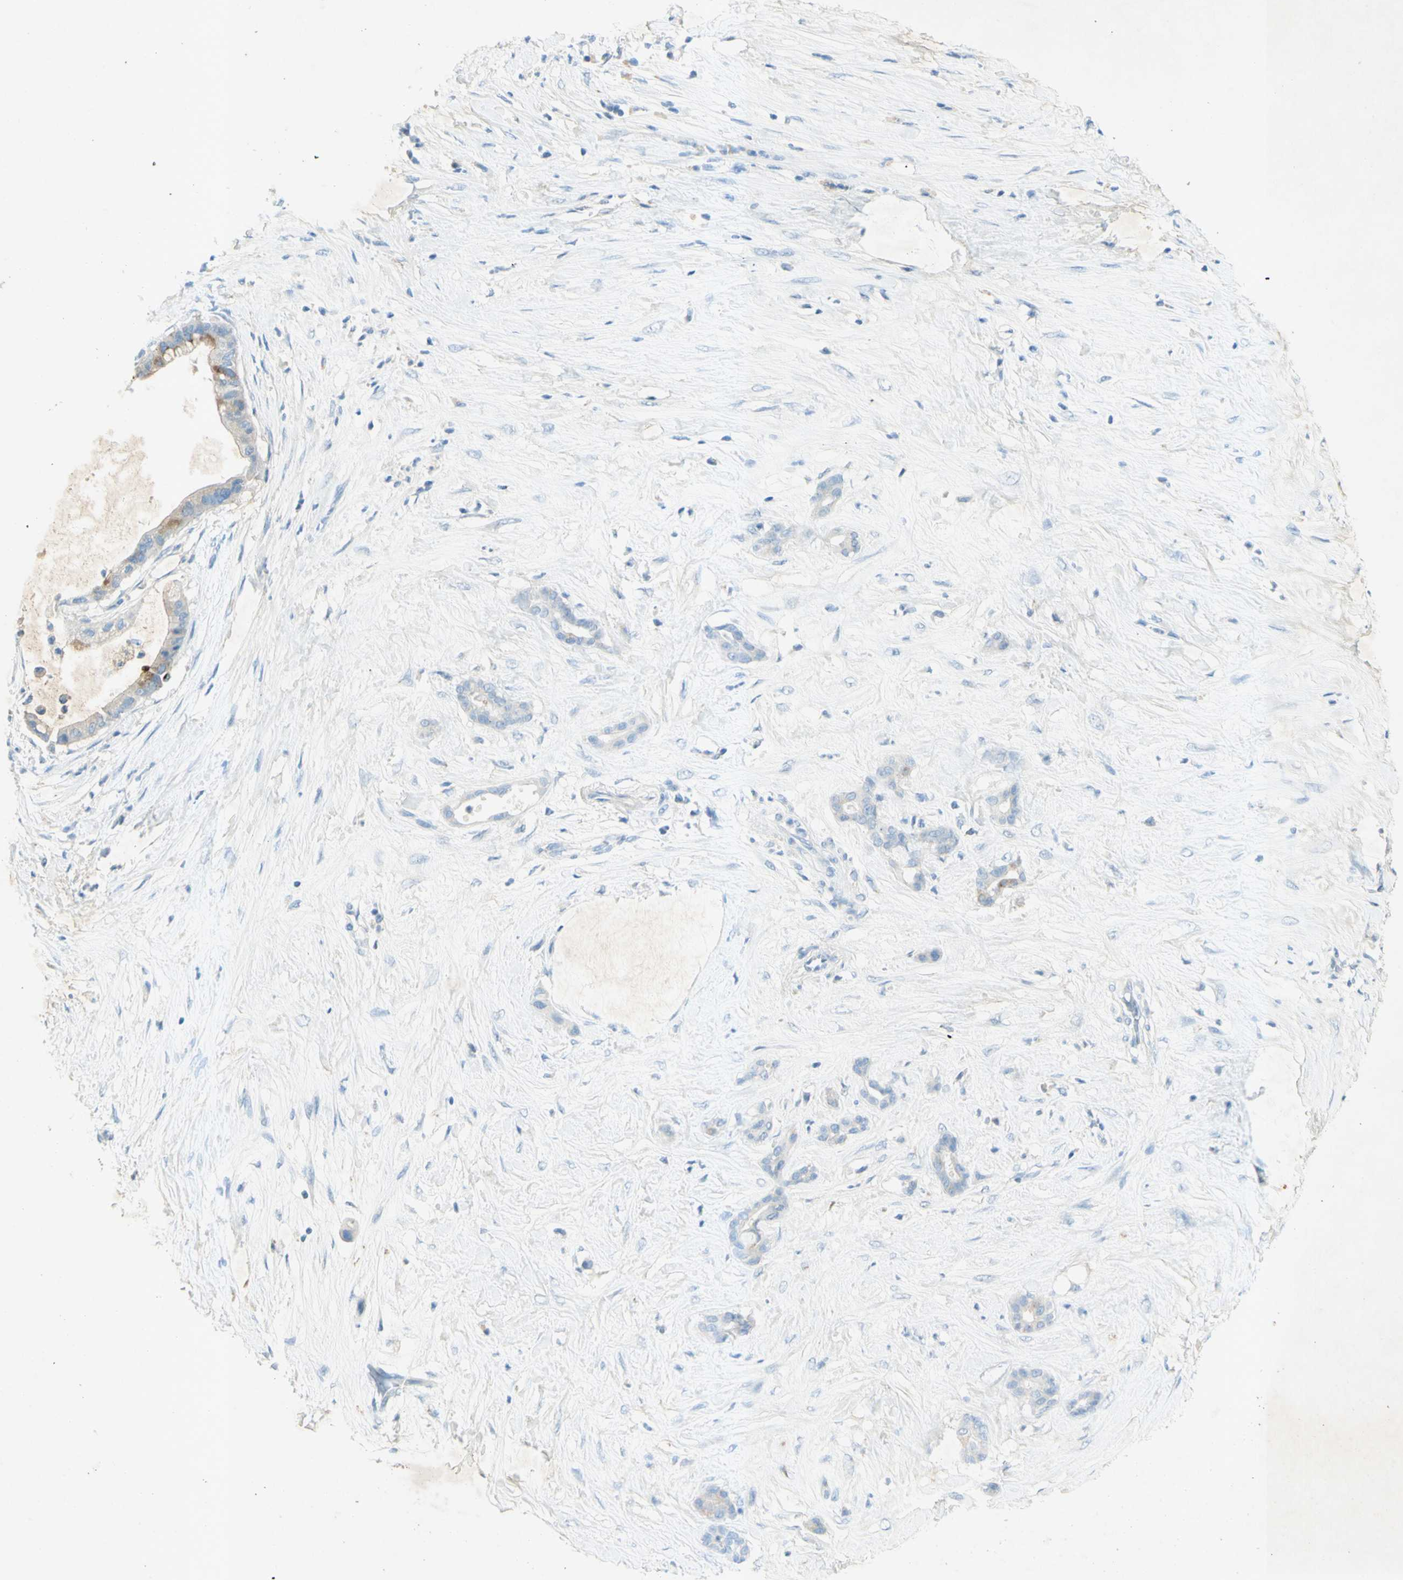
{"staining": {"intensity": "weak", "quantity": "25%-75%", "location": "cytoplasmic/membranous"}, "tissue": "pancreatic cancer", "cell_type": "Tumor cells", "image_type": "cancer", "snomed": [{"axis": "morphology", "description": "Adenocarcinoma, NOS"}, {"axis": "topography", "description": "Pancreas"}], "caption": "Approximately 25%-75% of tumor cells in human adenocarcinoma (pancreatic) exhibit weak cytoplasmic/membranous protein staining as visualized by brown immunohistochemical staining.", "gene": "GDF15", "patient": {"sex": "male", "age": 41}}